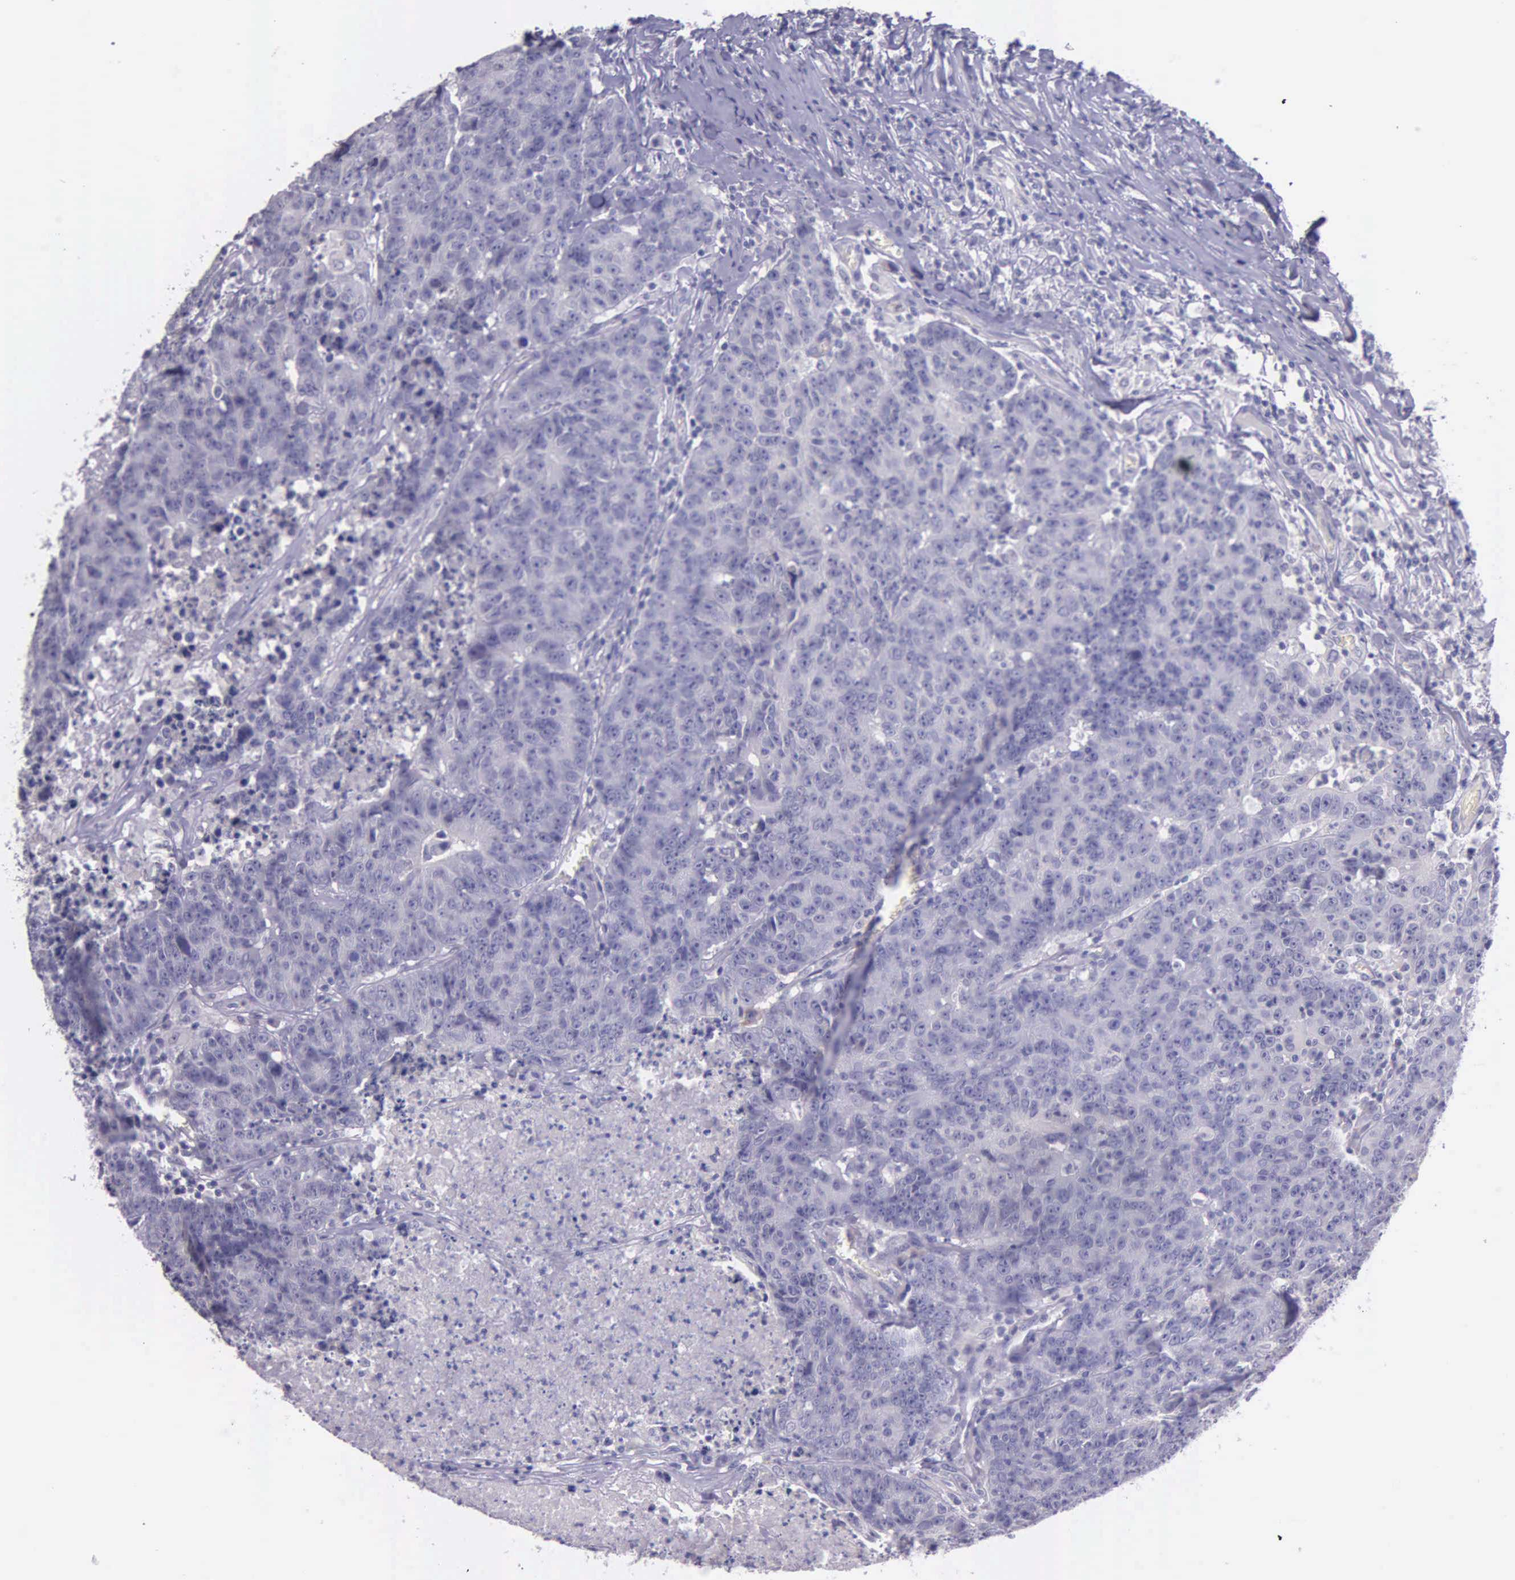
{"staining": {"intensity": "negative", "quantity": "none", "location": "none"}, "tissue": "colorectal cancer", "cell_type": "Tumor cells", "image_type": "cancer", "snomed": [{"axis": "morphology", "description": "Adenocarcinoma, NOS"}, {"axis": "topography", "description": "Colon"}], "caption": "High power microscopy image of an immunohistochemistry (IHC) histopathology image of colorectal adenocarcinoma, revealing no significant expression in tumor cells.", "gene": "THSD7A", "patient": {"sex": "female", "age": 53}}